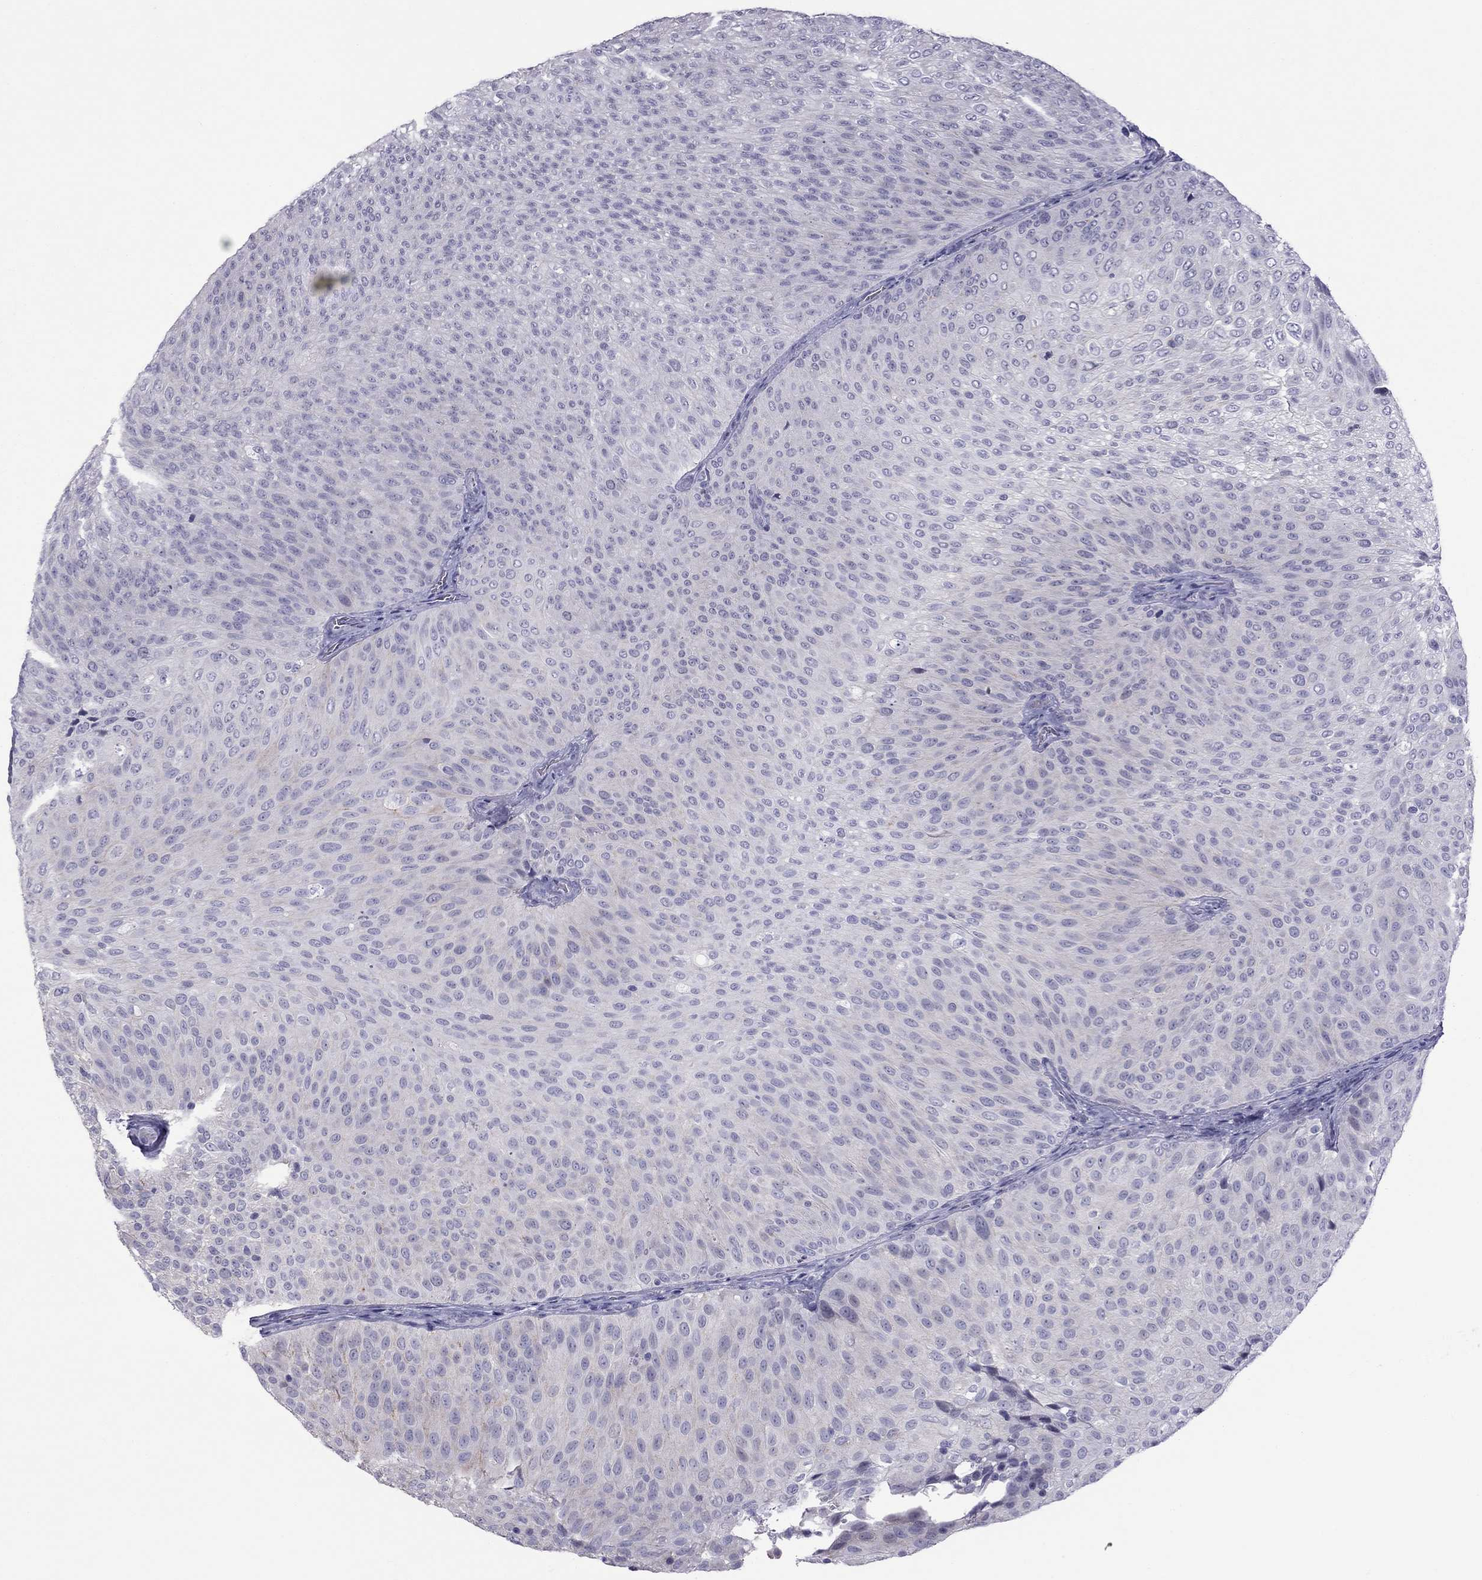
{"staining": {"intensity": "negative", "quantity": "none", "location": "none"}, "tissue": "urothelial cancer", "cell_type": "Tumor cells", "image_type": "cancer", "snomed": [{"axis": "morphology", "description": "Urothelial carcinoma, Low grade"}, {"axis": "topography", "description": "Urinary bladder"}], "caption": "There is no significant staining in tumor cells of low-grade urothelial carcinoma.", "gene": "TEX14", "patient": {"sex": "male", "age": 78}}